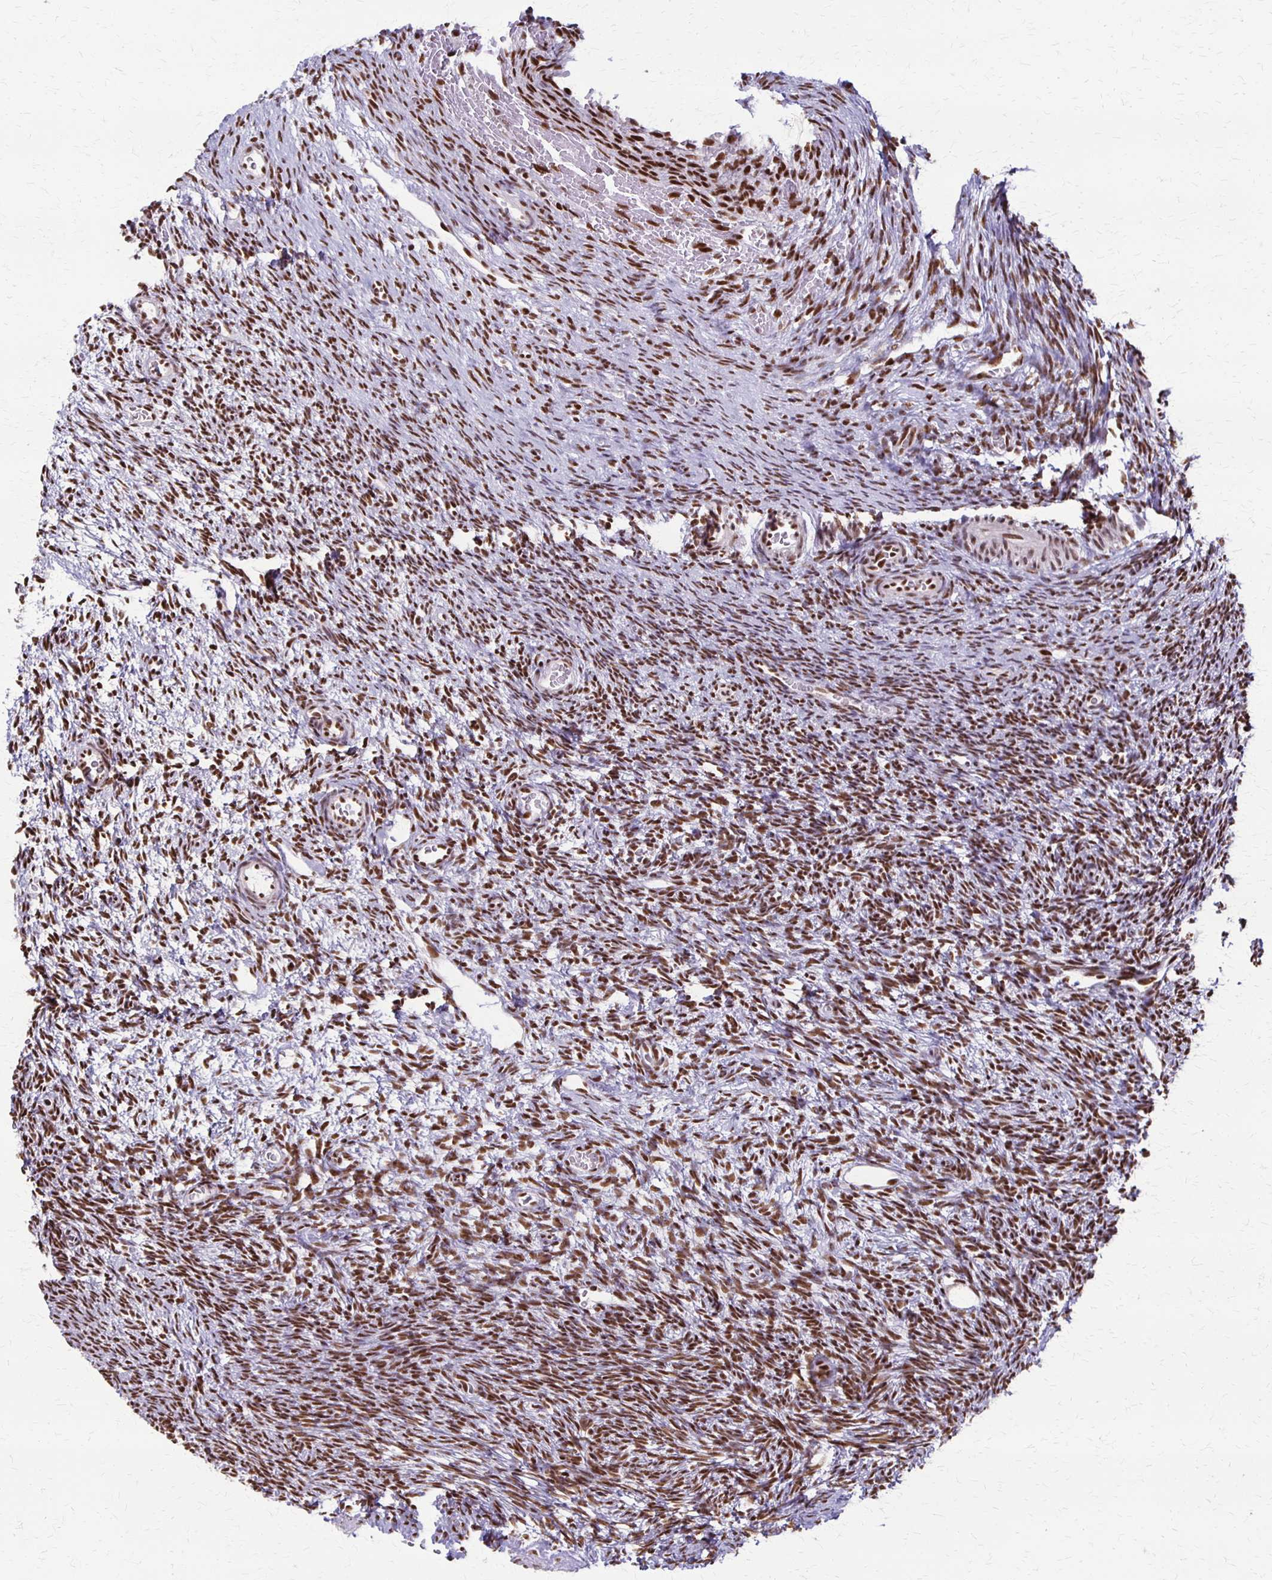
{"staining": {"intensity": "strong", "quantity": ">75%", "location": "nuclear"}, "tissue": "ovary", "cell_type": "Ovarian stroma cells", "image_type": "normal", "snomed": [{"axis": "morphology", "description": "Normal tissue, NOS"}, {"axis": "topography", "description": "Ovary"}], "caption": "Ovarian stroma cells exhibit high levels of strong nuclear expression in about >75% of cells in normal ovary. Using DAB (3,3'-diaminobenzidine) (brown) and hematoxylin (blue) stains, captured at high magnification using brightfield microscopy.", "gene": "XRCC6", "patient": {"sex": "female", "age": 34}}